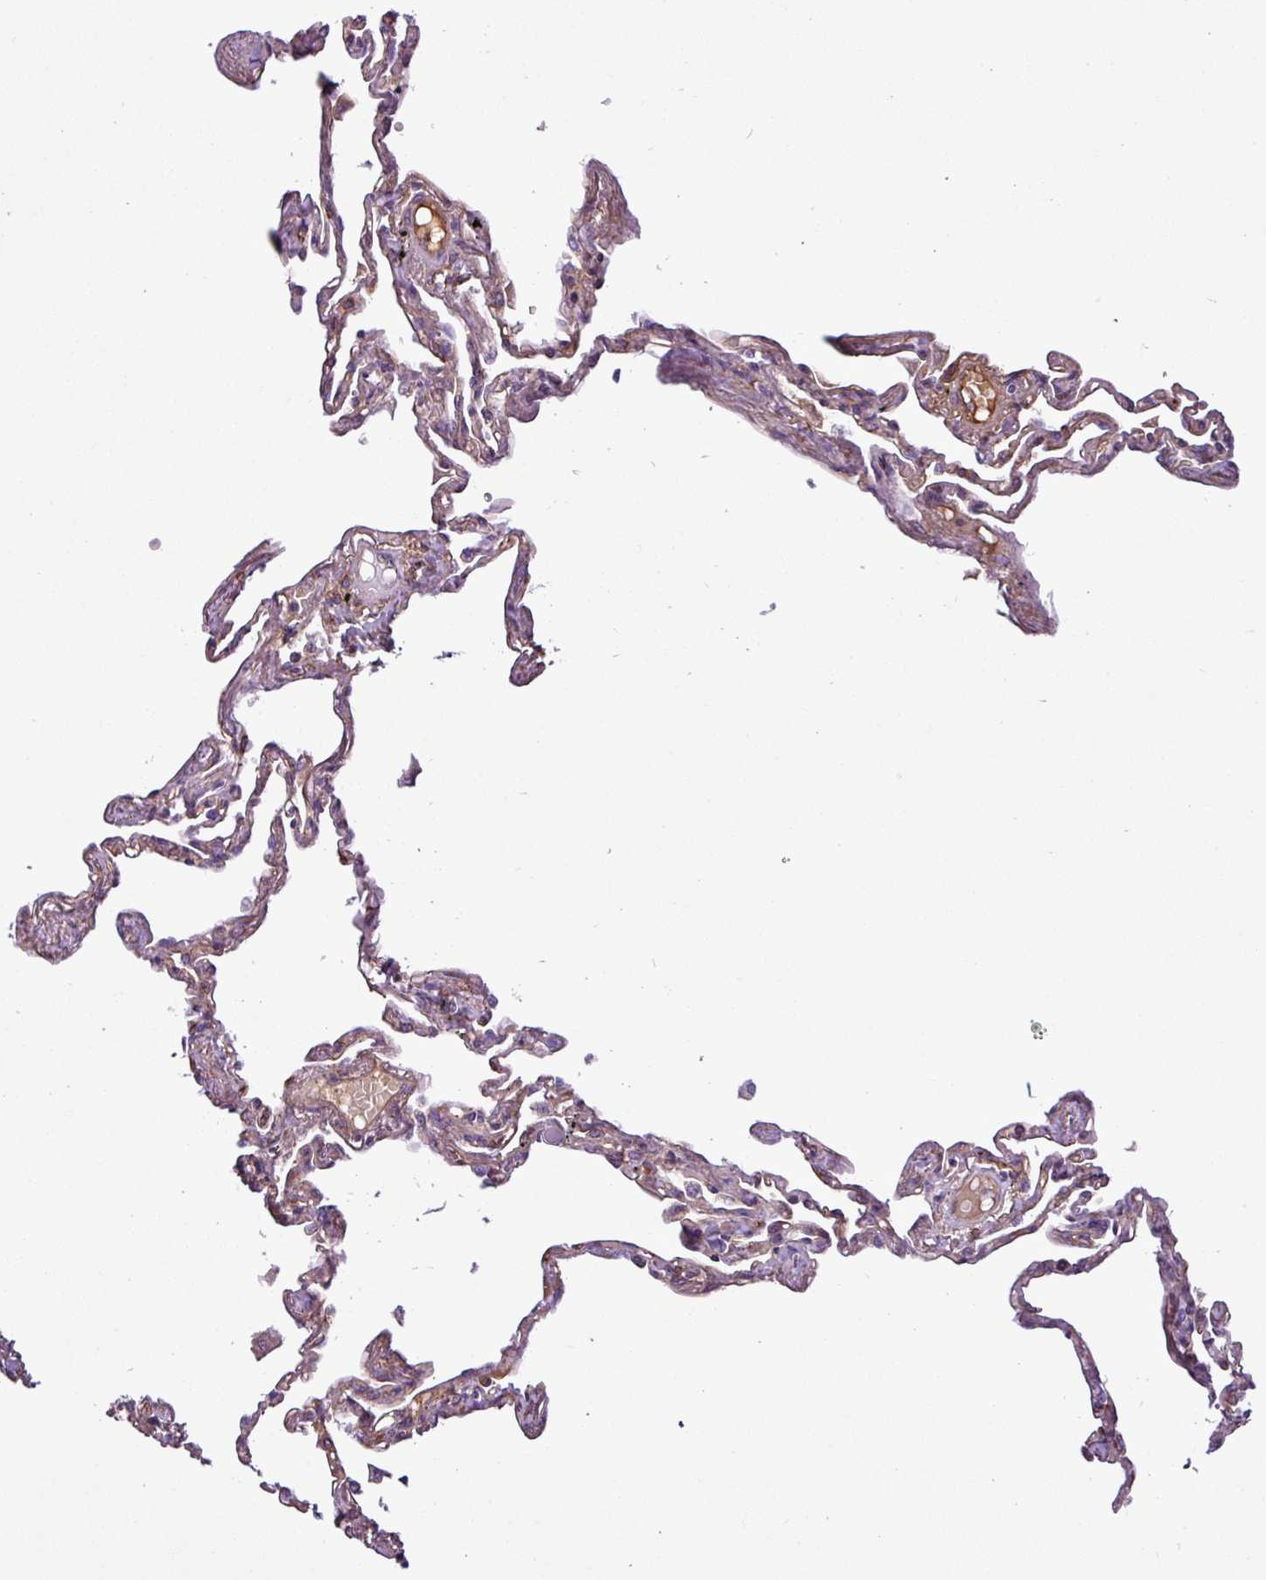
{"staining": {"intensity": "weak", "quantity": "25%-75%", "location": "cytoplasmic/membranous"}, "tissue": "lung", "cell_type": "Alveolar cells", "image_type": "normal", "snomed": [{"axis": "morphology", "description": "Normal tissue, NOS"}, {"axis": "topography", "description": "Lung"}], "caption": "Weak cytoplasmic/membranous expression for a protein is appreciated in approximately 25%-75% of alveolar cells of unremarkable lung using IHC.", "gene": "CWH43", "patient": {"sex": "female", "age": 67}}